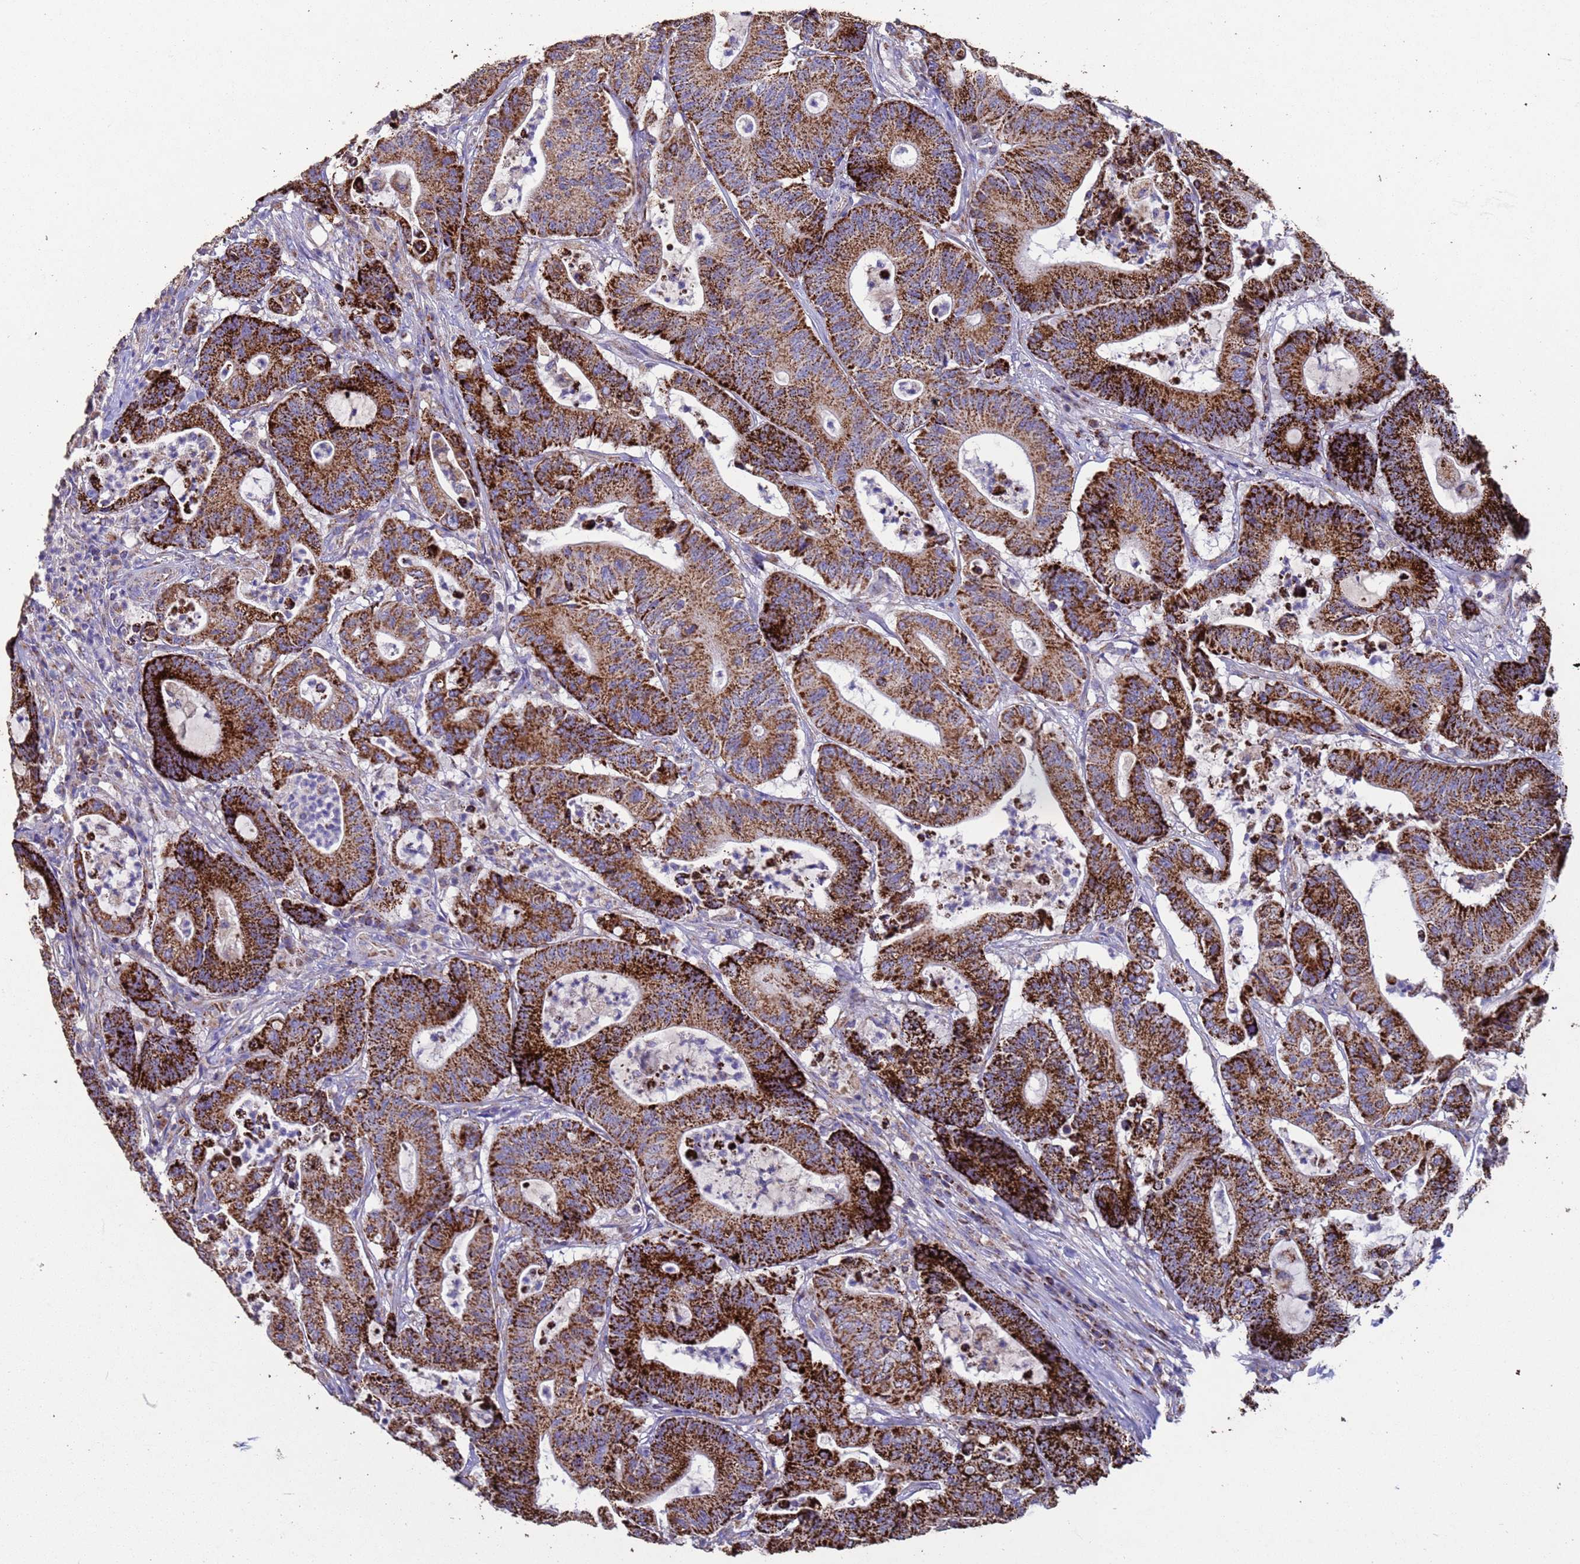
{"staining": {"intensity": "strong", "quantity": ">75%", "location": "cytoplasmic/membranous"}, "tissue": "colorectal cancer", "cell_type": "Tumor cells", "image_type": "cancer", "snomed": [{"axis": "morphology", "description": "Adenocarcinoma, NOS"}, {"axis": "topography", "description": "Colon"}], "caption": "Protein analysis of colorectal adenocarcinoma tissue reveals strong cytoplasmic/membranous staining in about >75% of tumor cells. (Brightfield microscopy of DAB IHC at high magnification).", "gene": "ZNFX1", "patient": {"sex": "female", "age": 84}}